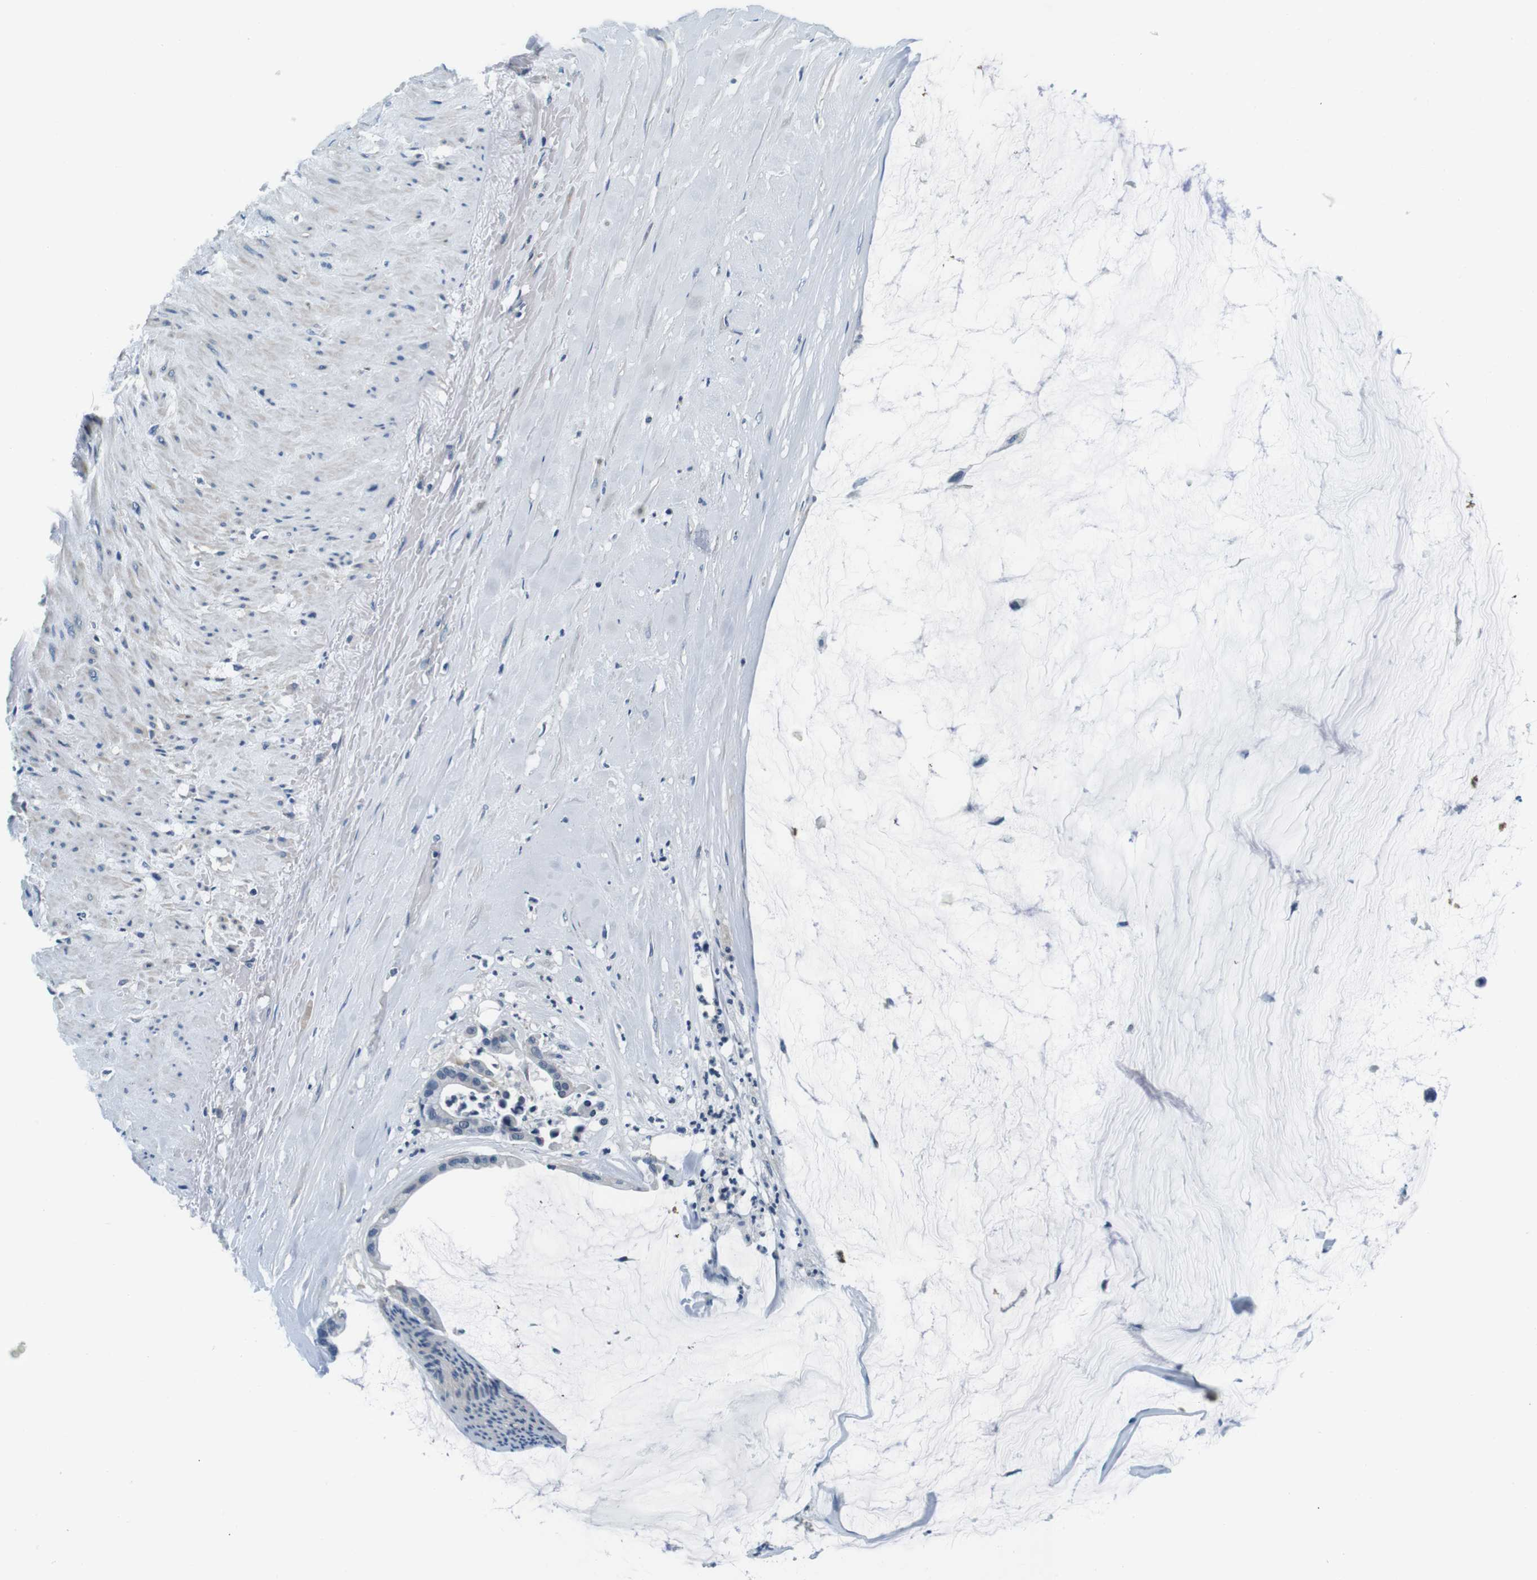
{"staining": {"intensity": "negative", "quantity": "none", "location": "none"}, "tissue": "pancreatic cancer", "cell_type": "Tumor cells", "image_type": "cancer", "snomed": [{"axis": "morphology", "description": "Adenocarcinoma, NOS"}, {"axis": "topography", "description": "Pancreas"}], "caption": "High magnification brightfield microscopy of pancreatic cancer (adenocarcinoma) stained with DAB (brown) and counterstained with hematoxylin (blue): tumor cells show no significant staining. (Brightfield microscopy of DAB (3,3'-diaminobenzidine) IHC at high magnification).", "gene": "KCNJ5", "patient": {"sex": "male", "age": 41}}